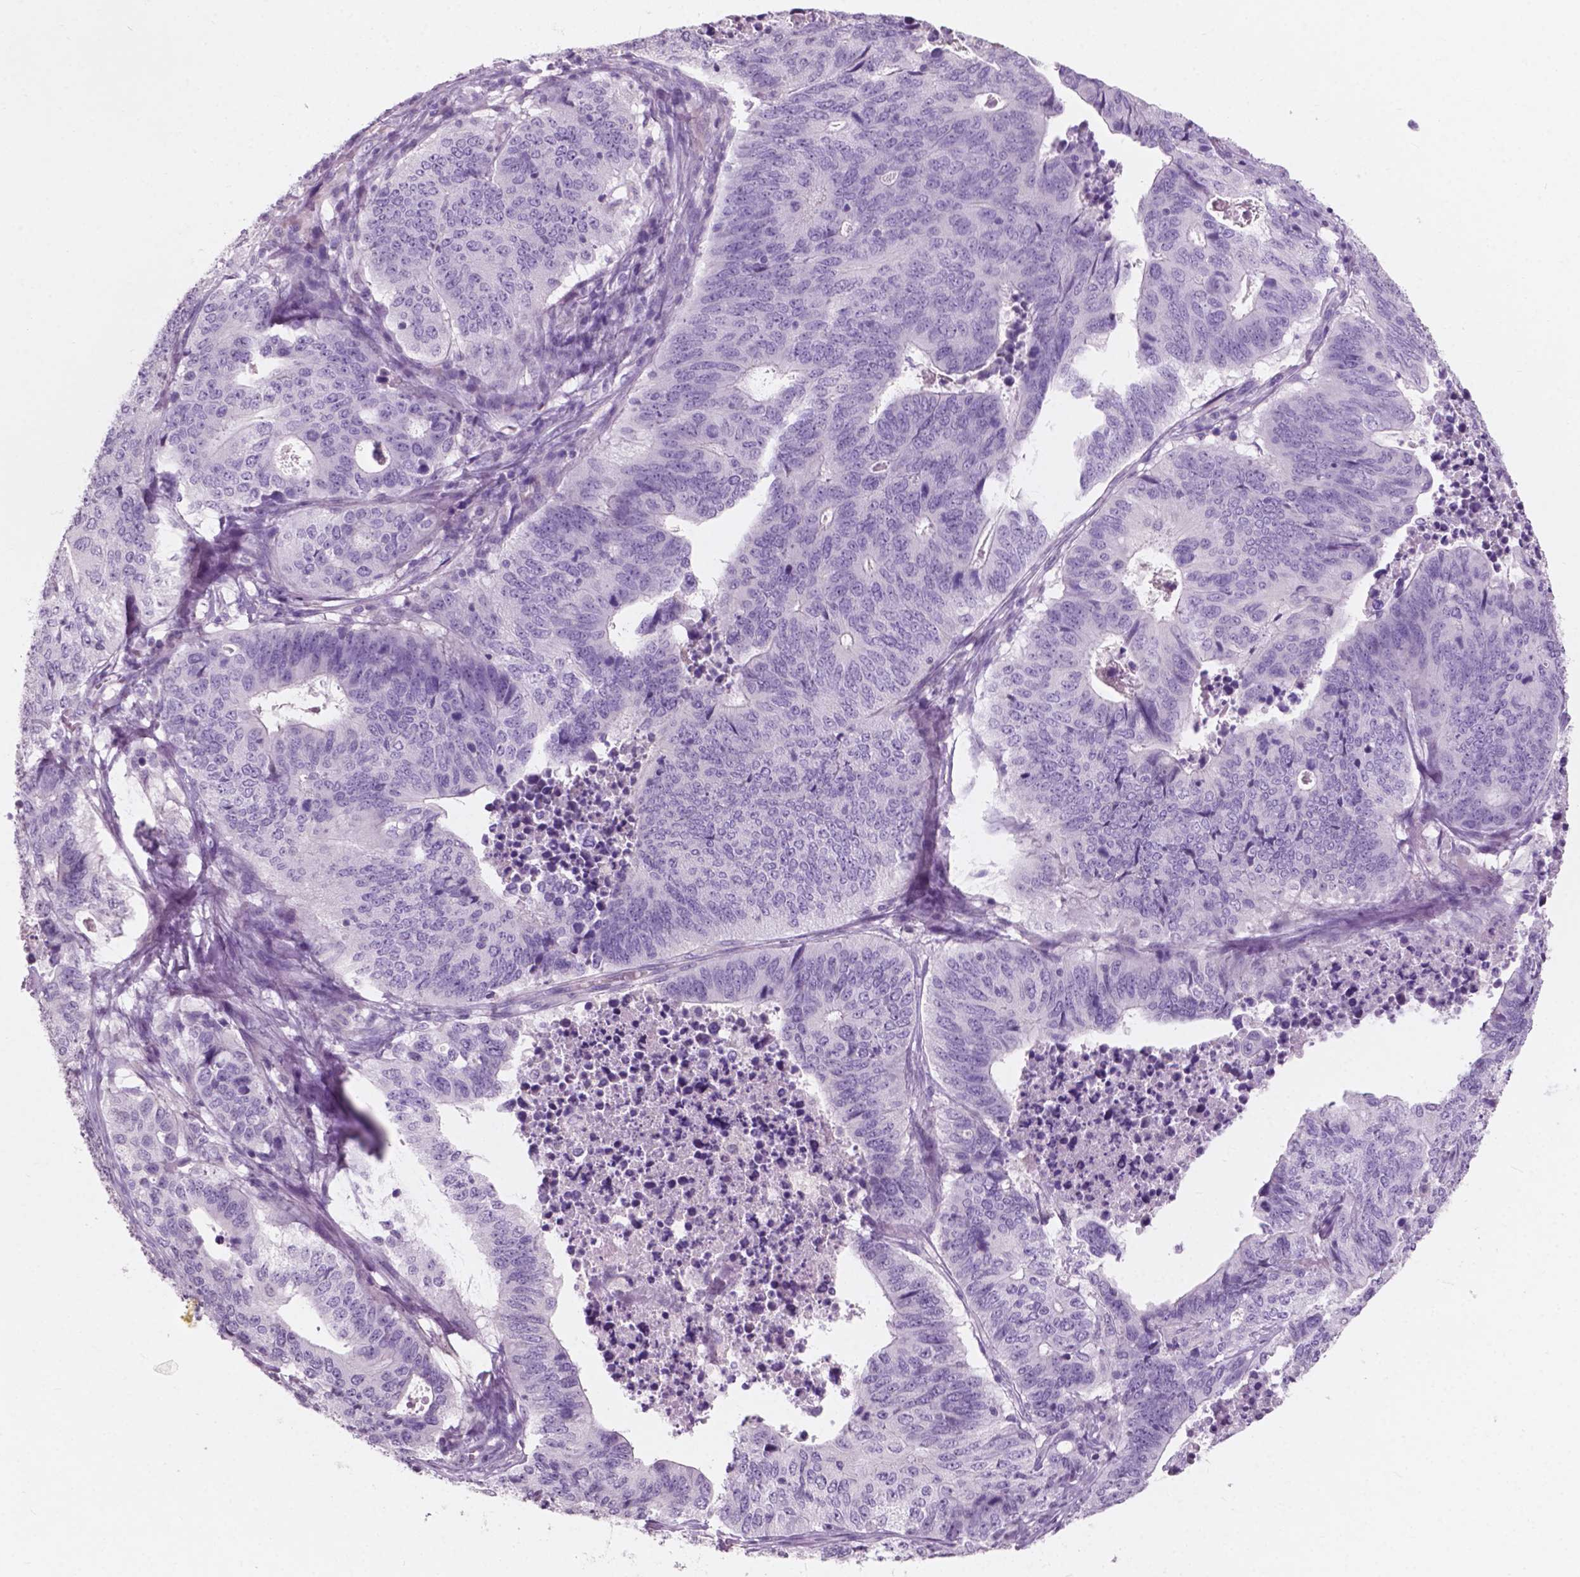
{"staining": {"intensity": "negative", "quantity": "none", "location": "none"}, "tissue": "stomach cancer", "cell_type": "Tumor cells", "image_type": "cancer", "snomed": [{"axis": "morphology", "description": "Adenocarcinoma, NOS"}, {"axis": "topography", "description": "Stomach, upper"}], "caption": "The micrograph displays no significant positivity in tumor cells of stomach cancer. (Brightfield microscopy of DAB (3,3'-diaminobenzidine) IHC at high magnification).", "gene": "AWAT1", "patient": {"sex": "female", "age": 67}}